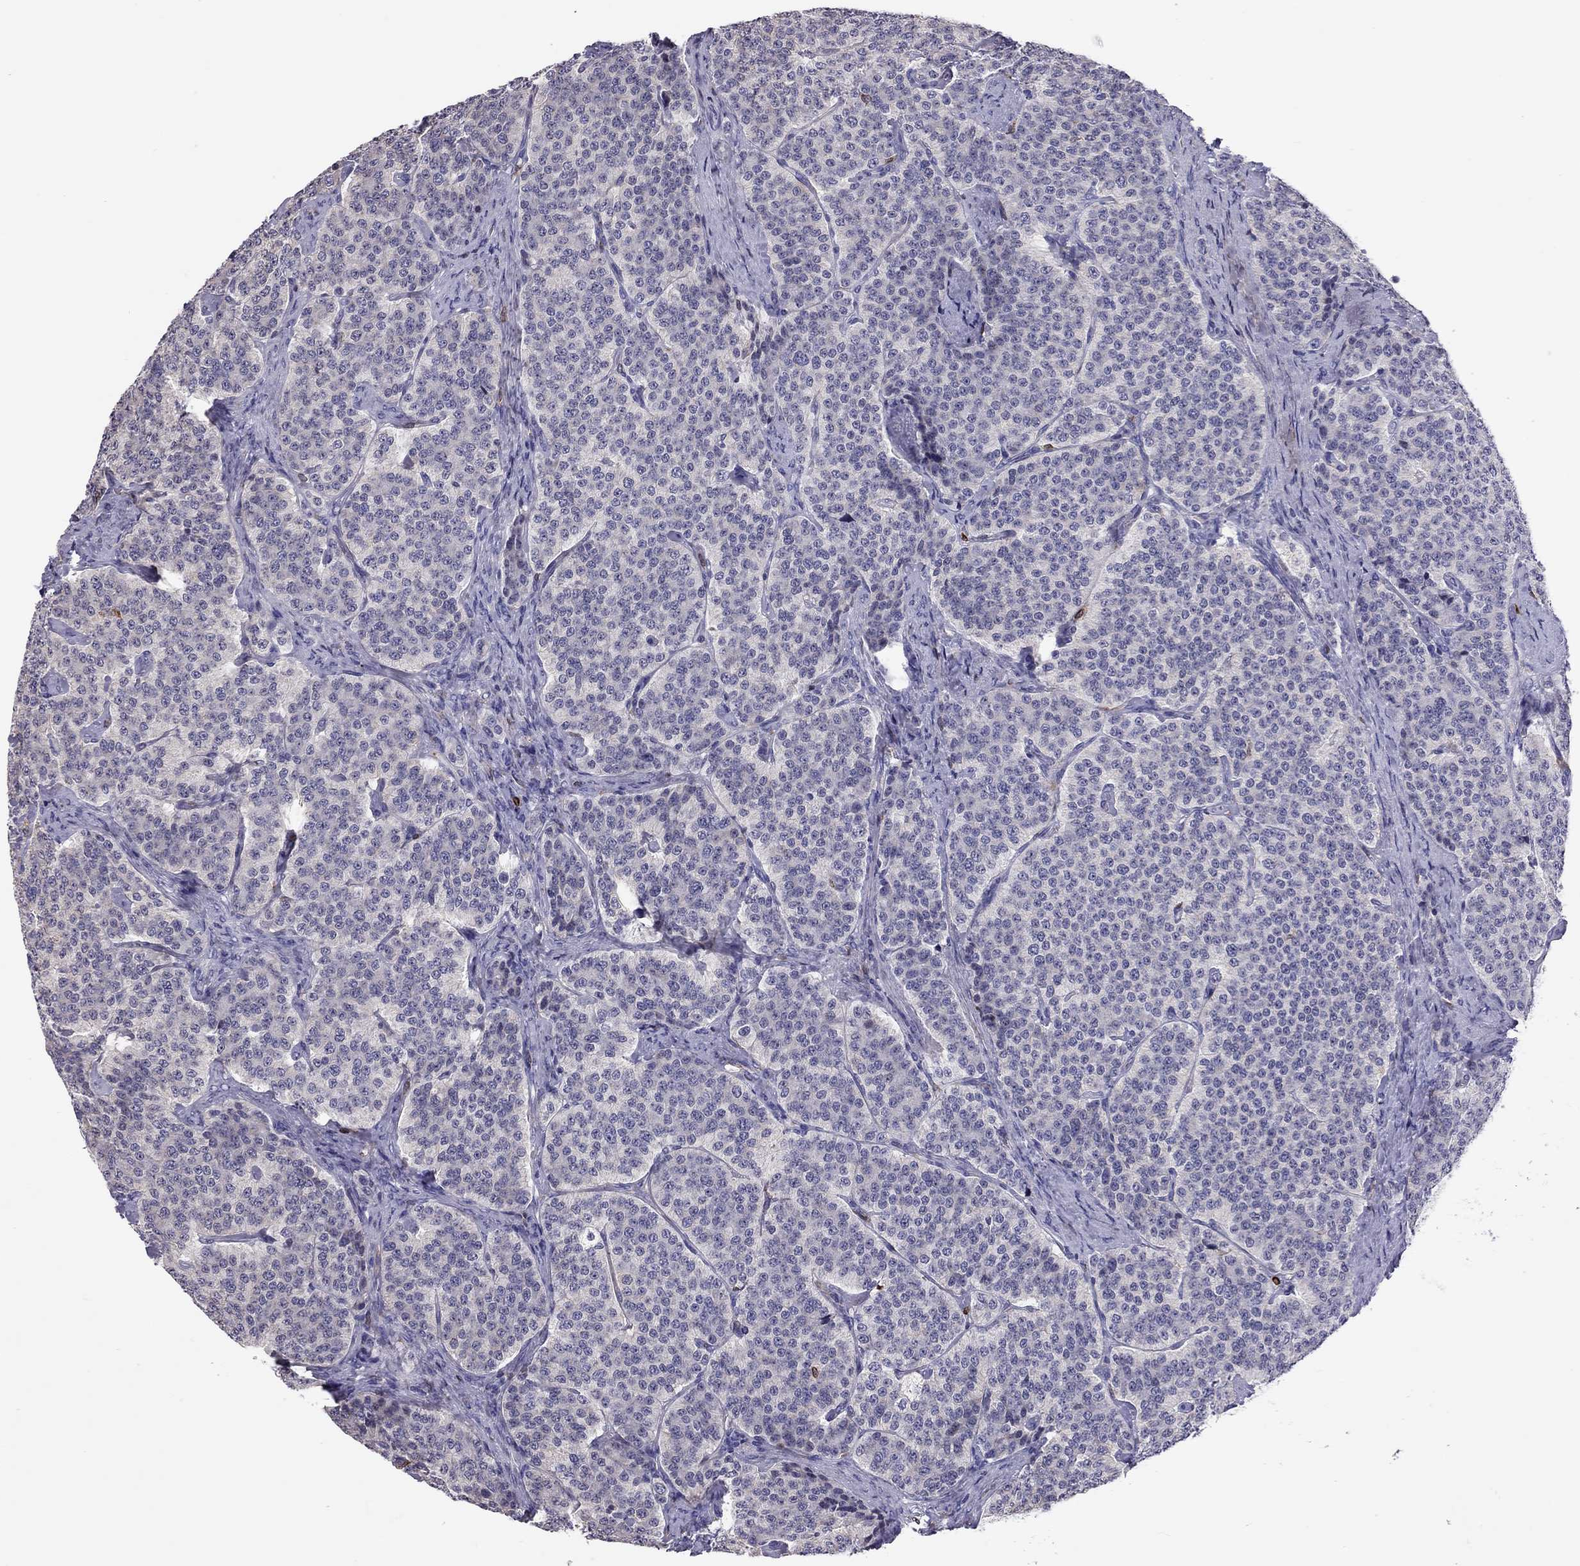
{"staining": {"intensity": "negative", "quantity": "none", "location": "none"}, "tissue": "carcinoid", "cell_type": "Tumor cells", "image_type": "cancer", "snomed": [{"axis": "morphology", "description": "Carcinoid, malignant, NOS"}, {"axis": "topography", "description": "Small intestine"}], "caption": "The immunohistochemistry image has no significant expression in tumor cells of carcinoid tissue.", "gene": "ADORA2A", "patient": {"sex": "female", "age": 58}}